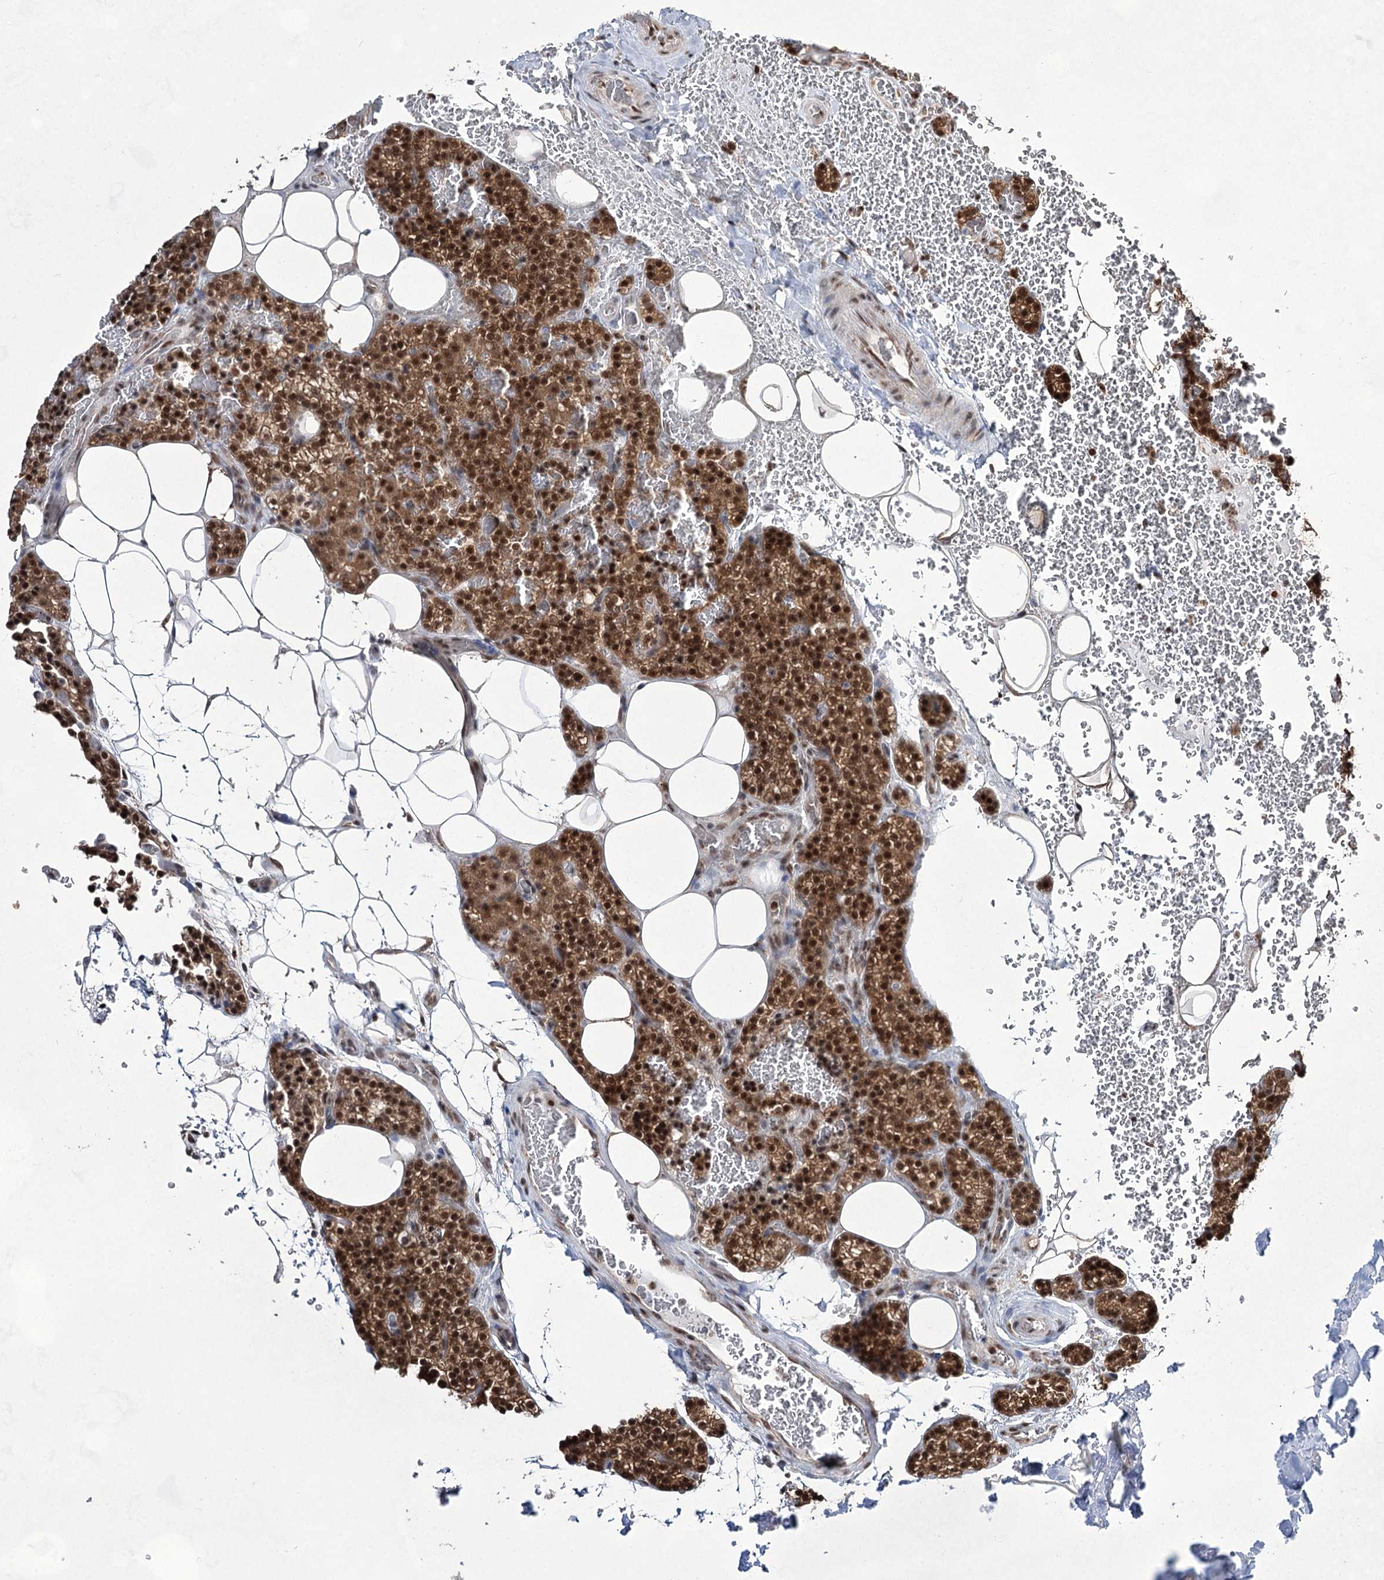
{"staining": {"intensity": "strong", "quantity": ">75%", "location": "cytoplasmic/membranous,nuclear"}, "tissue": "parathyroid gland", "cell_type": "Glandular cells", "image_type": "normal", "snomed": [{"axis": "morphology", "description": "Normal tissue, NOS"}, {"axis": "topography", "description": "Parathyroid gland"}], "caption": "A photomicrograph of human parathyroid gland stained for a protein demonstrates strong cytoplasmic/membranous,nuclear brown staining in glandular cells. The staining was performed using DAB to visualize the protein expression in brown, while the nuclei were stained in blue with hematoxylin (Magnification: 20x).", "gene": "ZCCHC8", "patient": {"sex": "male", "age": 50}}